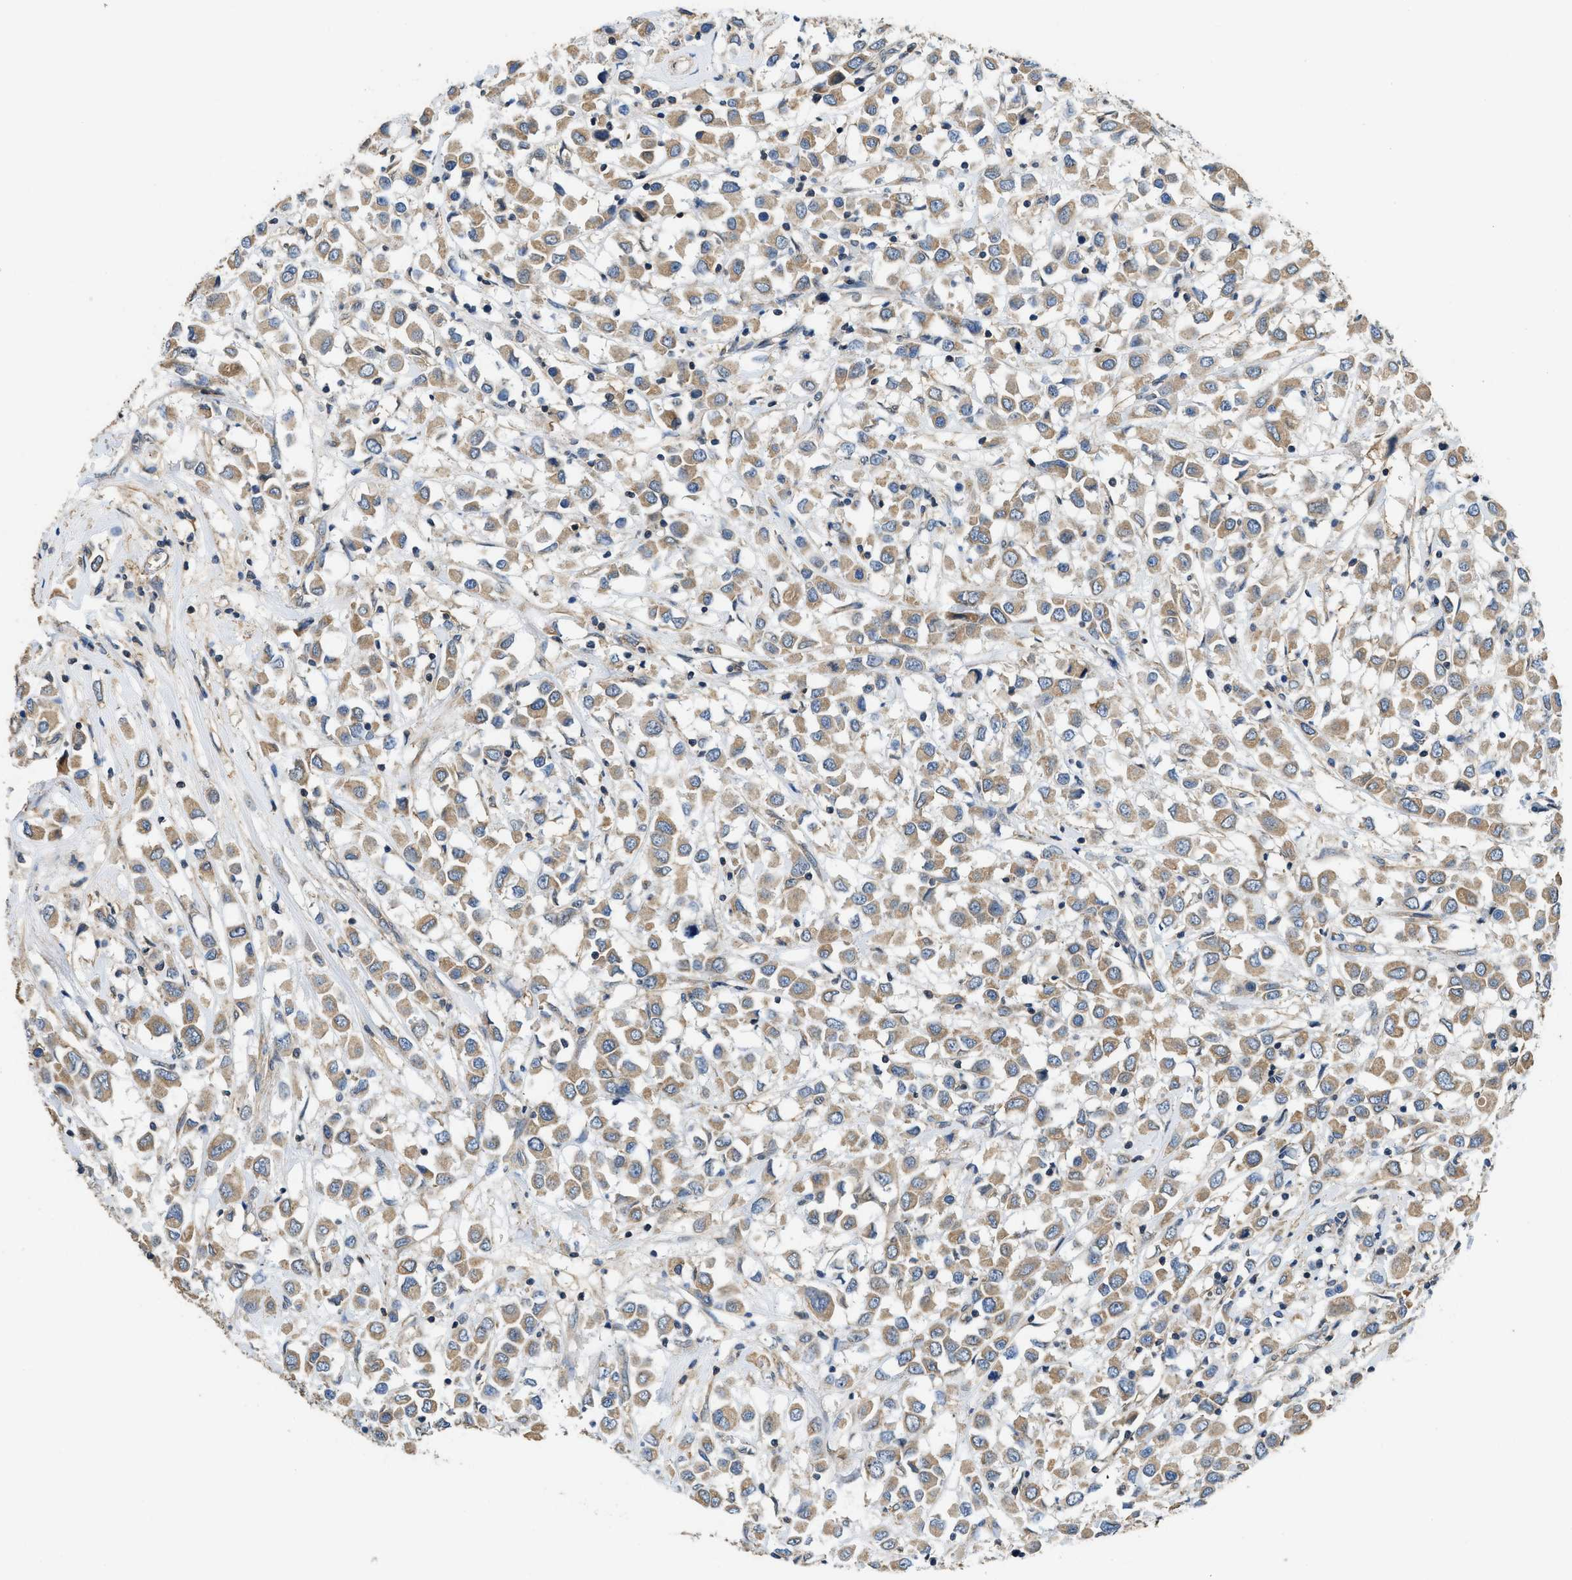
{"staining": {"intensity": "moderate", "quantity": ">75%", "location": "cytoplasmic/membranous"}, "tissue": "breast cancer", "cell_type": "Tumor cells", "image_type": "cancer", "snomed": [{"axis": "morphology", "description": "Duct carcinoma"}, {"axis": "topography", "description": "Breast"}], "caption": "Protein expression analysis of human breast cancer (invasive ductal carcinoma) reveals moderate cytoplasmic/membranous expression in approximately >75% of tumor cells. (DAB IHC, brown staining for protein, blue staining for nuclei).", "gene": "SSH2", "patient": {"sex": "female", "age": 61}}